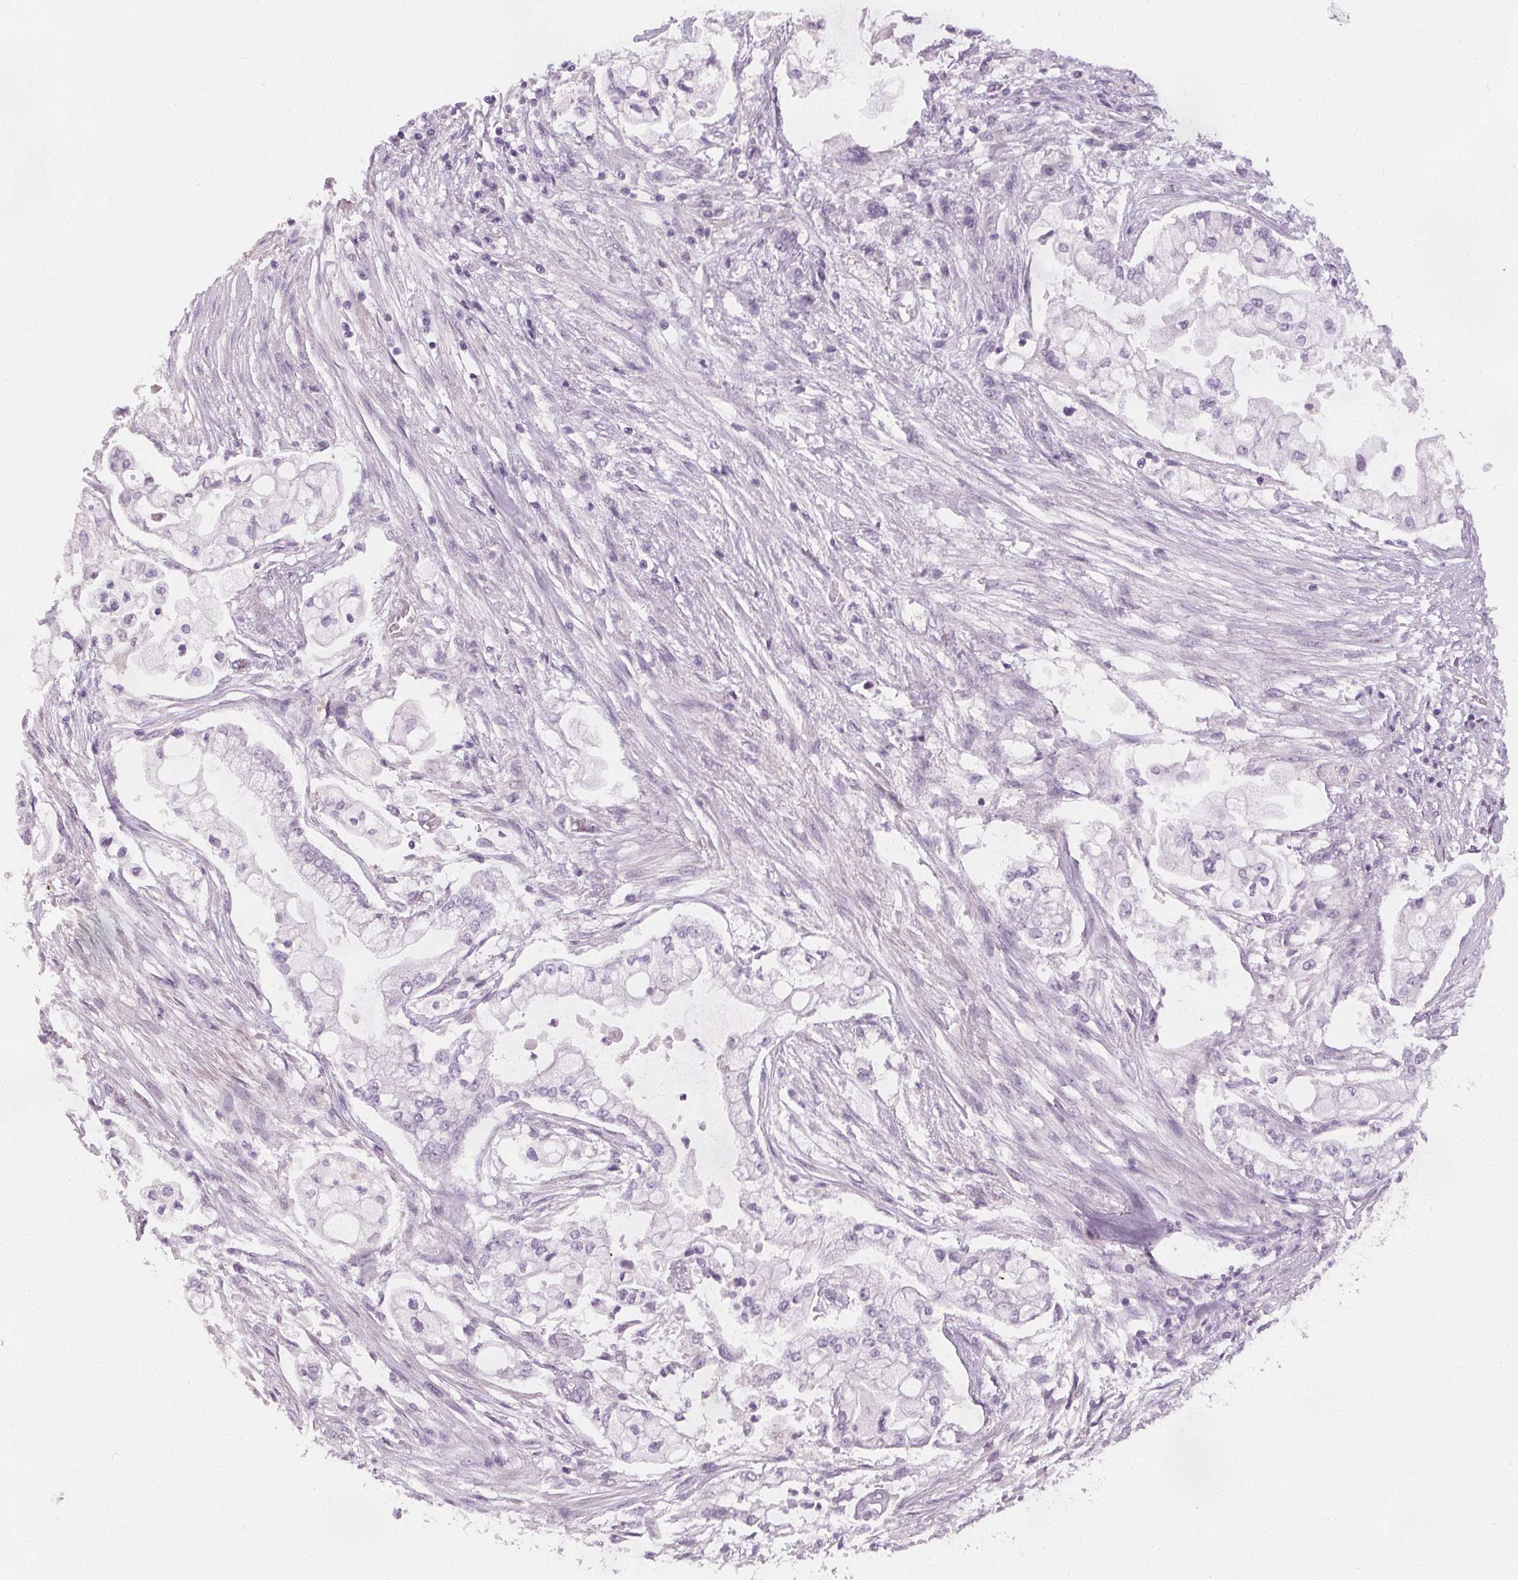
{"staining": {"intensity": "negative", "quantity": "none", "location": "none"}, "tissue": "pancreatic cancer", "cell_type": "Tumor cells", "image_type": "cancer", "snomed": [{"axis": "morphology", "description": "Adenocarcinoma, NOS"}, {"axis": "topography", "description": "Pancreas"}], "caption": "Human pancreatic adenocarcinoma stained for a protein using immunohistochemistry (IHC) shows no expression in tumor cells.", "gene": "SLC5A12", "patient": {"sex": "female", "age": 69}}